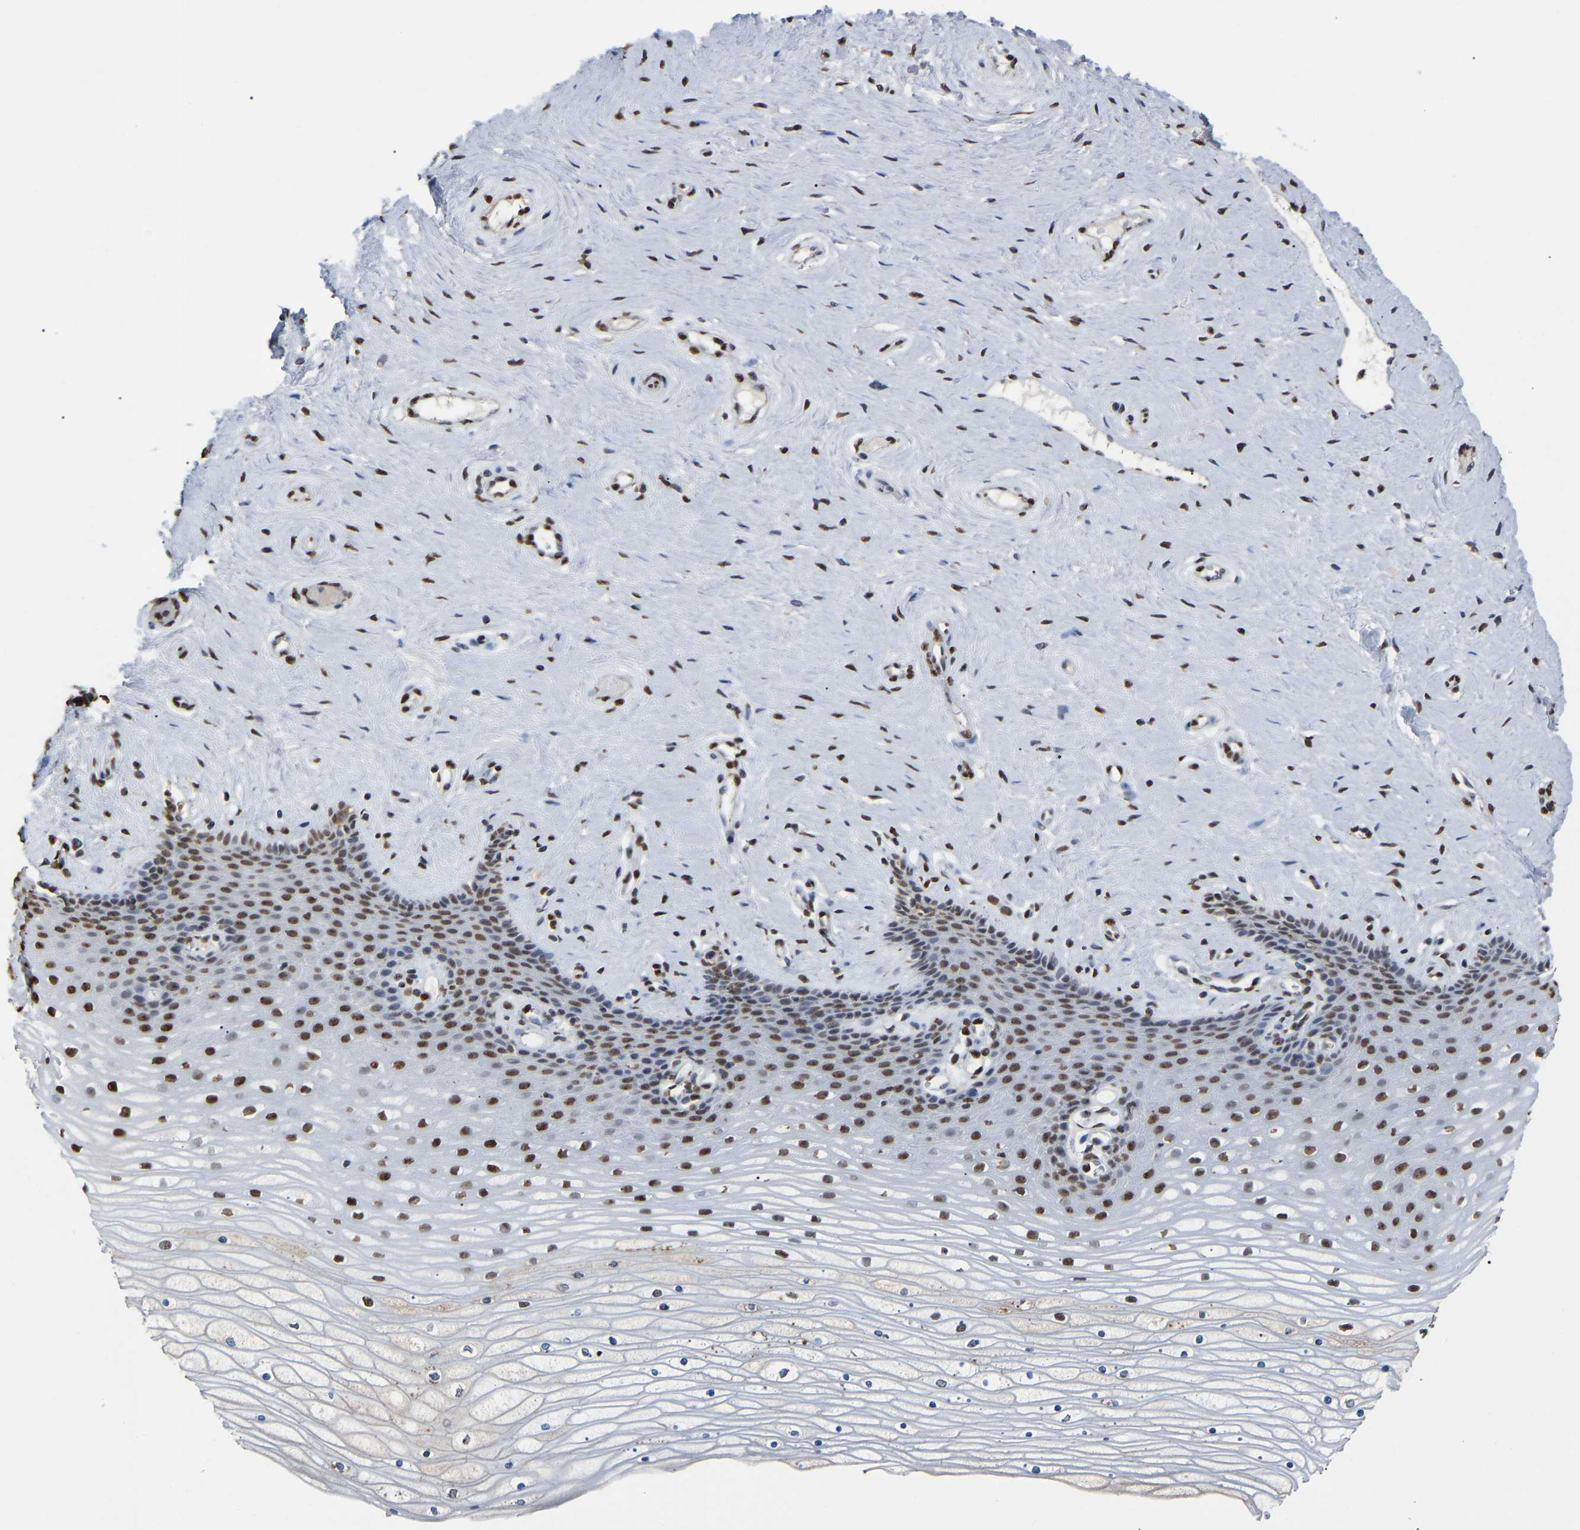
{"staining": {"intensity": "strong", "quantity": "25%-75%", "location": "nuclear"}, "tissue": "cervix", "cell_type": "Squamous epithelial cells", "image_type": "normal", "snomed": [{"axis": "morphology", "description": "Normal tissue, NOS"}, {"axis": "topography", "description": "Cervix"}], "caption": "Brown immunohistochemical staining in unremarkable cervix displays strong nuclear positivity in about 25%-75% of squamous epithelial cells. The protein is stained brown, and the nuclei are stained in blue (DAB (3,3'-diaminobenzidine) IHC with brightfield microscopy, high magnification).", "gene": "RBL2", "patient": {"sex": "female", "age": 39}}